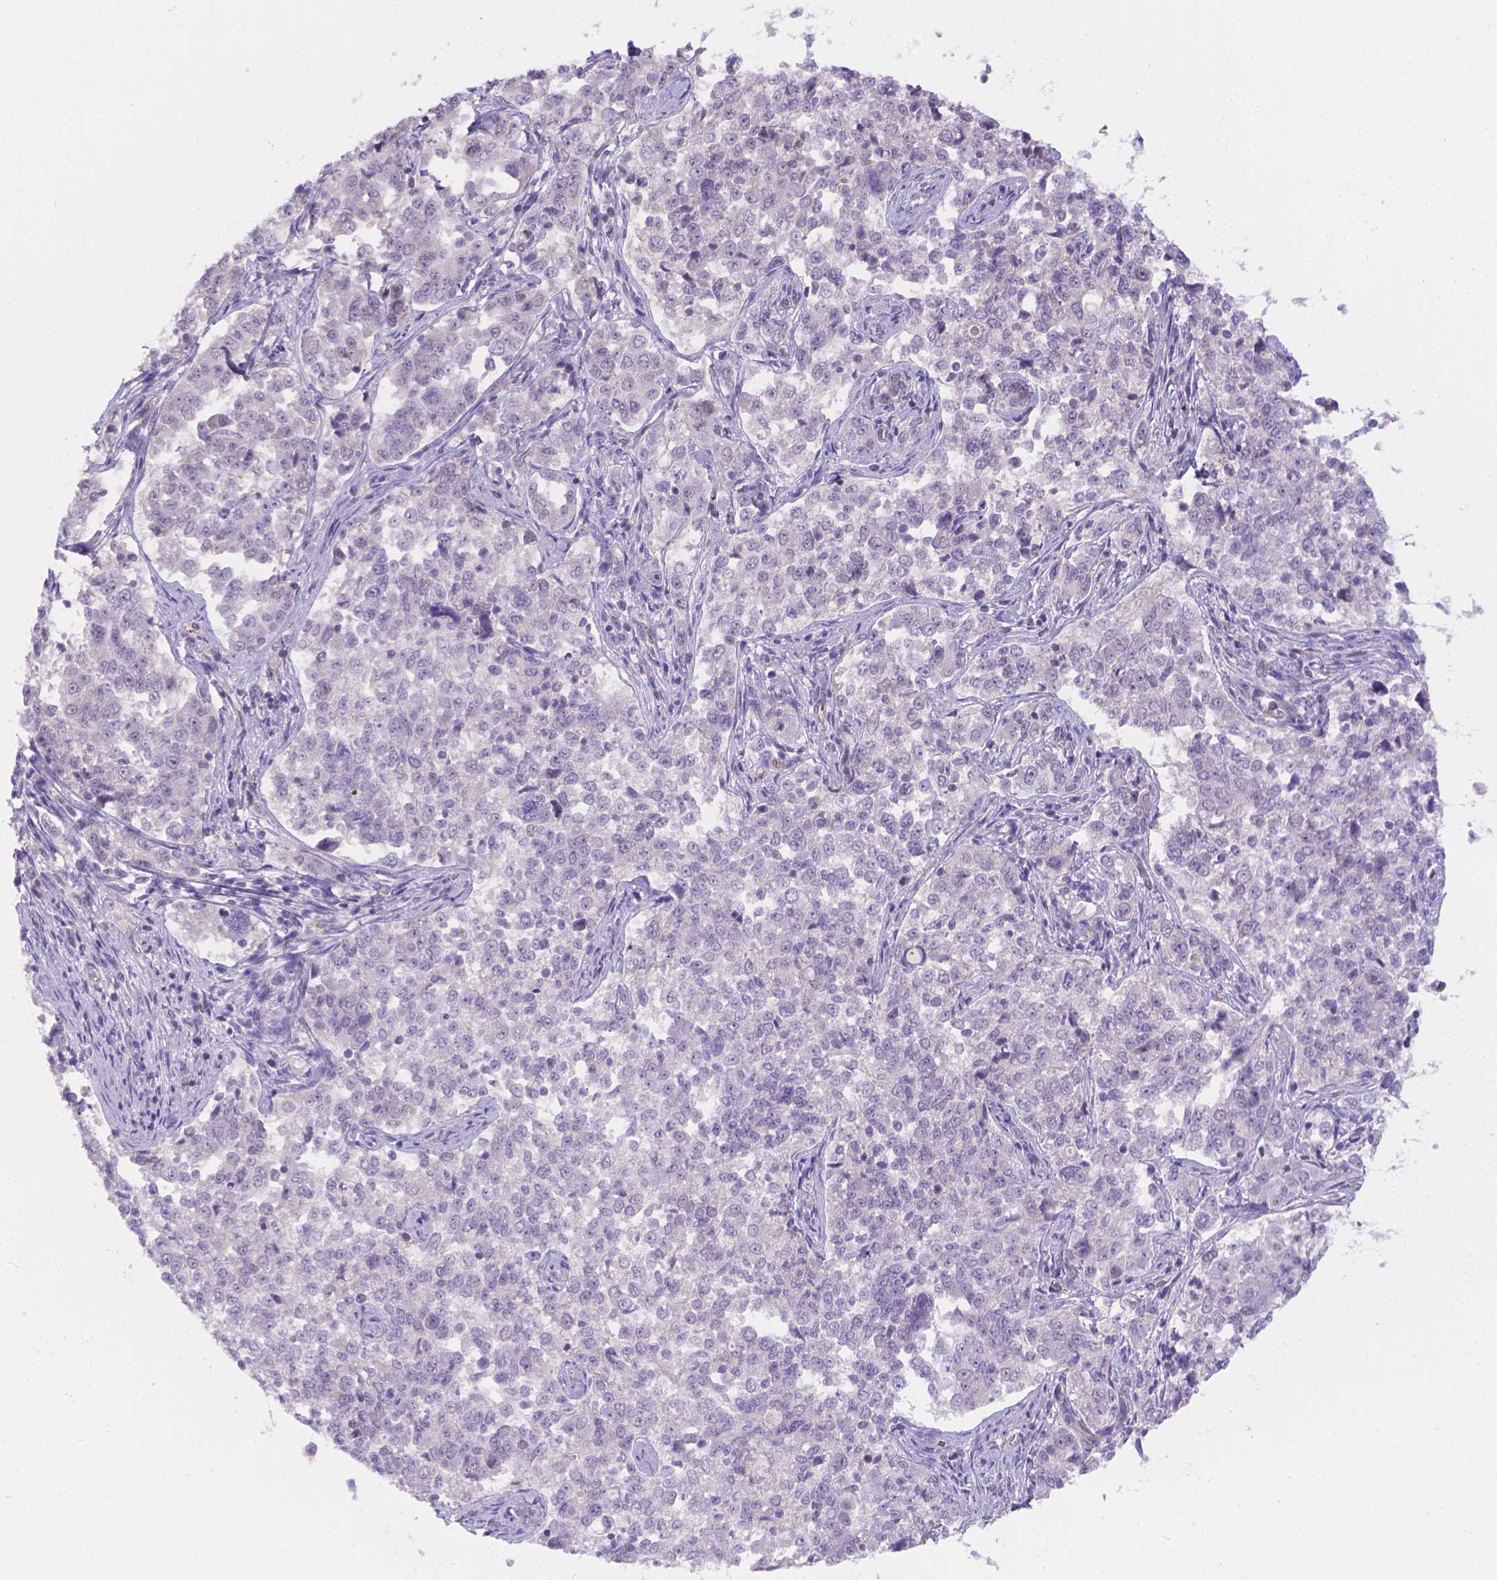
{"staining": {"intensity": "negative", "quantity": "none", "location": "none"}, "tissue": "endometrial cancer", "cell_type": "Tumor cells", "image_type": "cancer", "snomed": [{"axis": "morphology", "description": "Adenocarcinoma, NOS"}, {"axis": "topography", "description": "Endometrium"}], "caption": "High power microscopy micrograph of an IHC micrograph of endometrial cancer (adenocarcinoma), revealing no significant expression in tumor cells.", "gene": "NXPE2", "patient": {"sex": "female", "age": 43}}